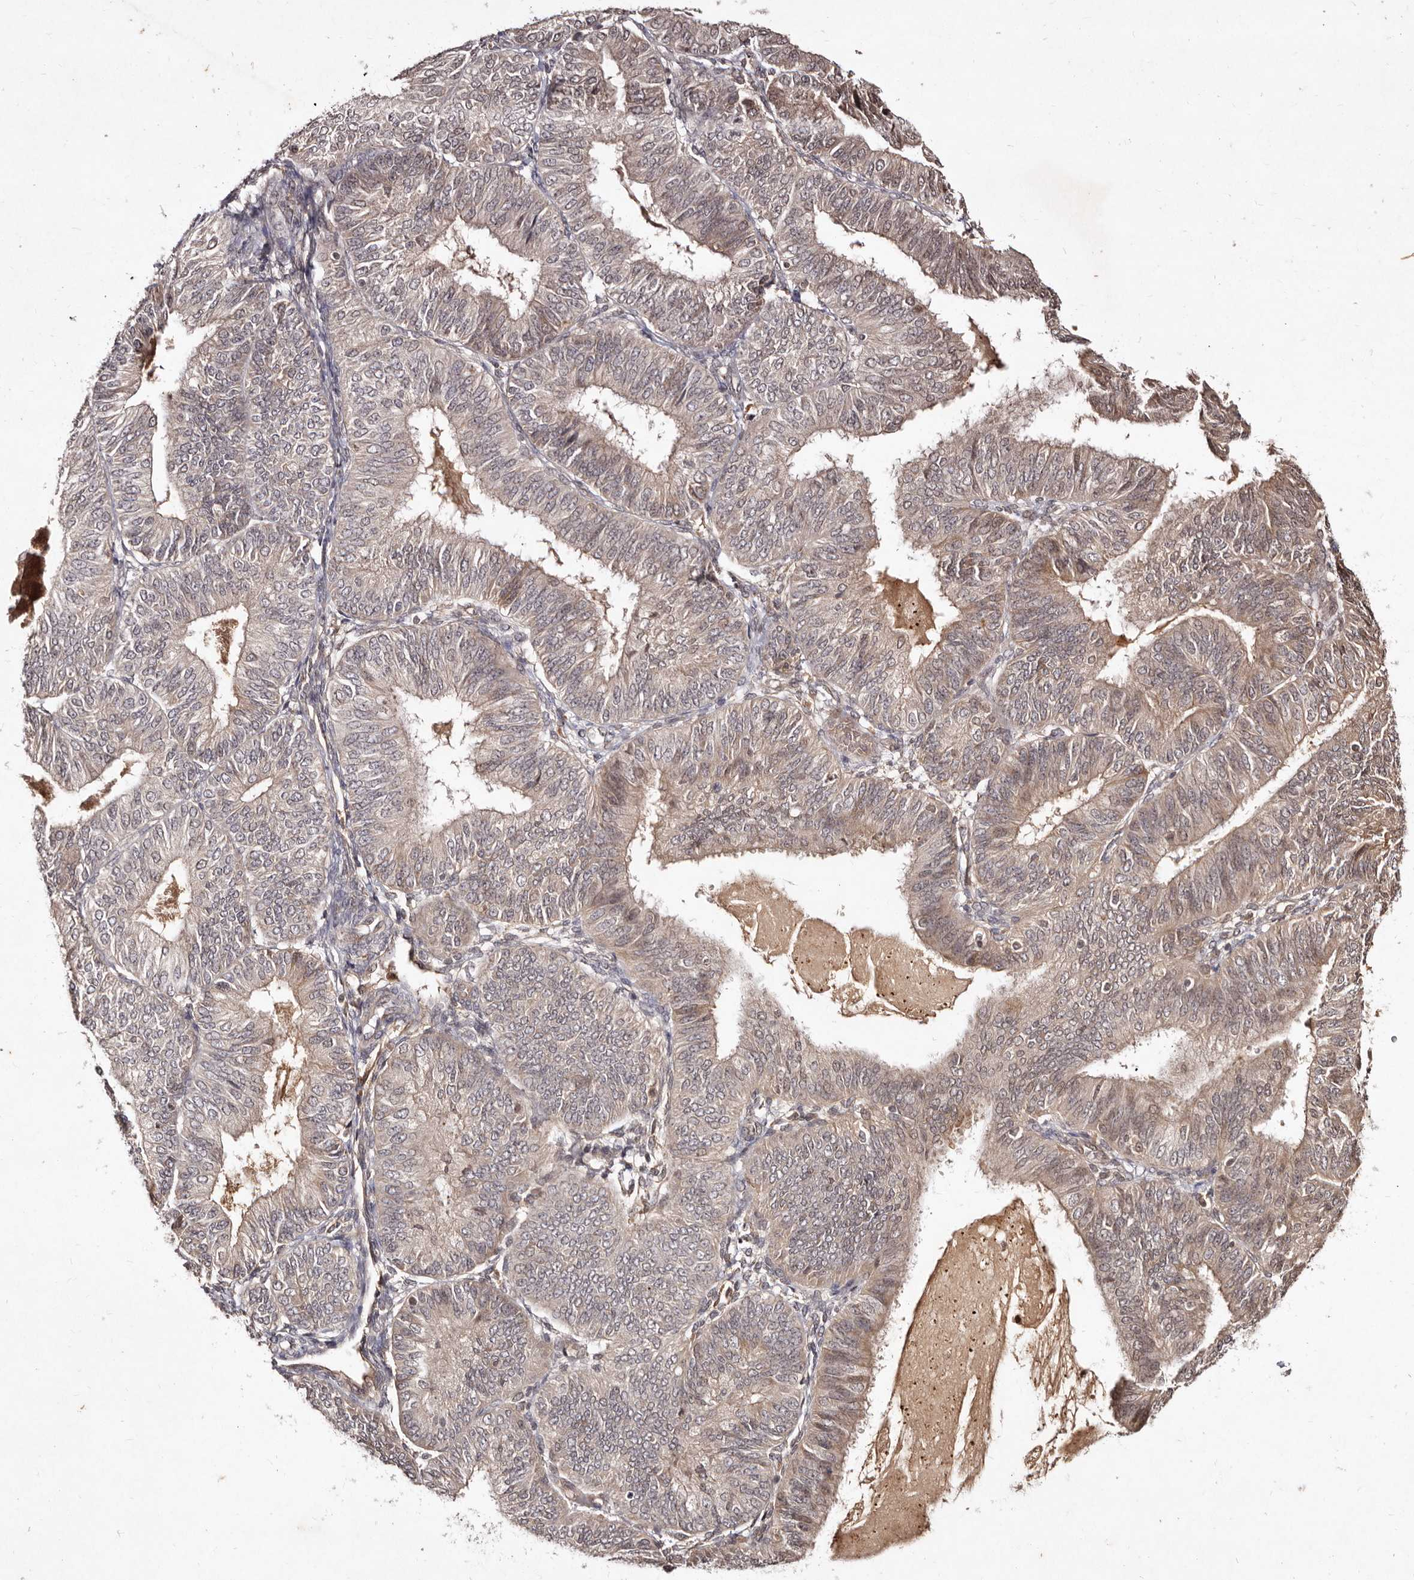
{"staining": {"intensity": "weak", "quantity": "25%-75%", "location": "cytoplasmic/membranous,nuclear"}, "tissue": "endometrial cancer", "cell_type": "Tumor cells", "image_type": "cancer", "snomed": [{"axis": "morphology", "description": "Adenocarcinoma, NOS"}, {"axis": "topography", "description": "Endometrium"}], "caption": "This is an image of IHC staining of endometrial adenocarcinoma, which shows weak expression in the cytoplasmic/membranous and nuclear of tumor cells.", "gene": "LCORL", "patient": {"sex": "female", "age": 58}}